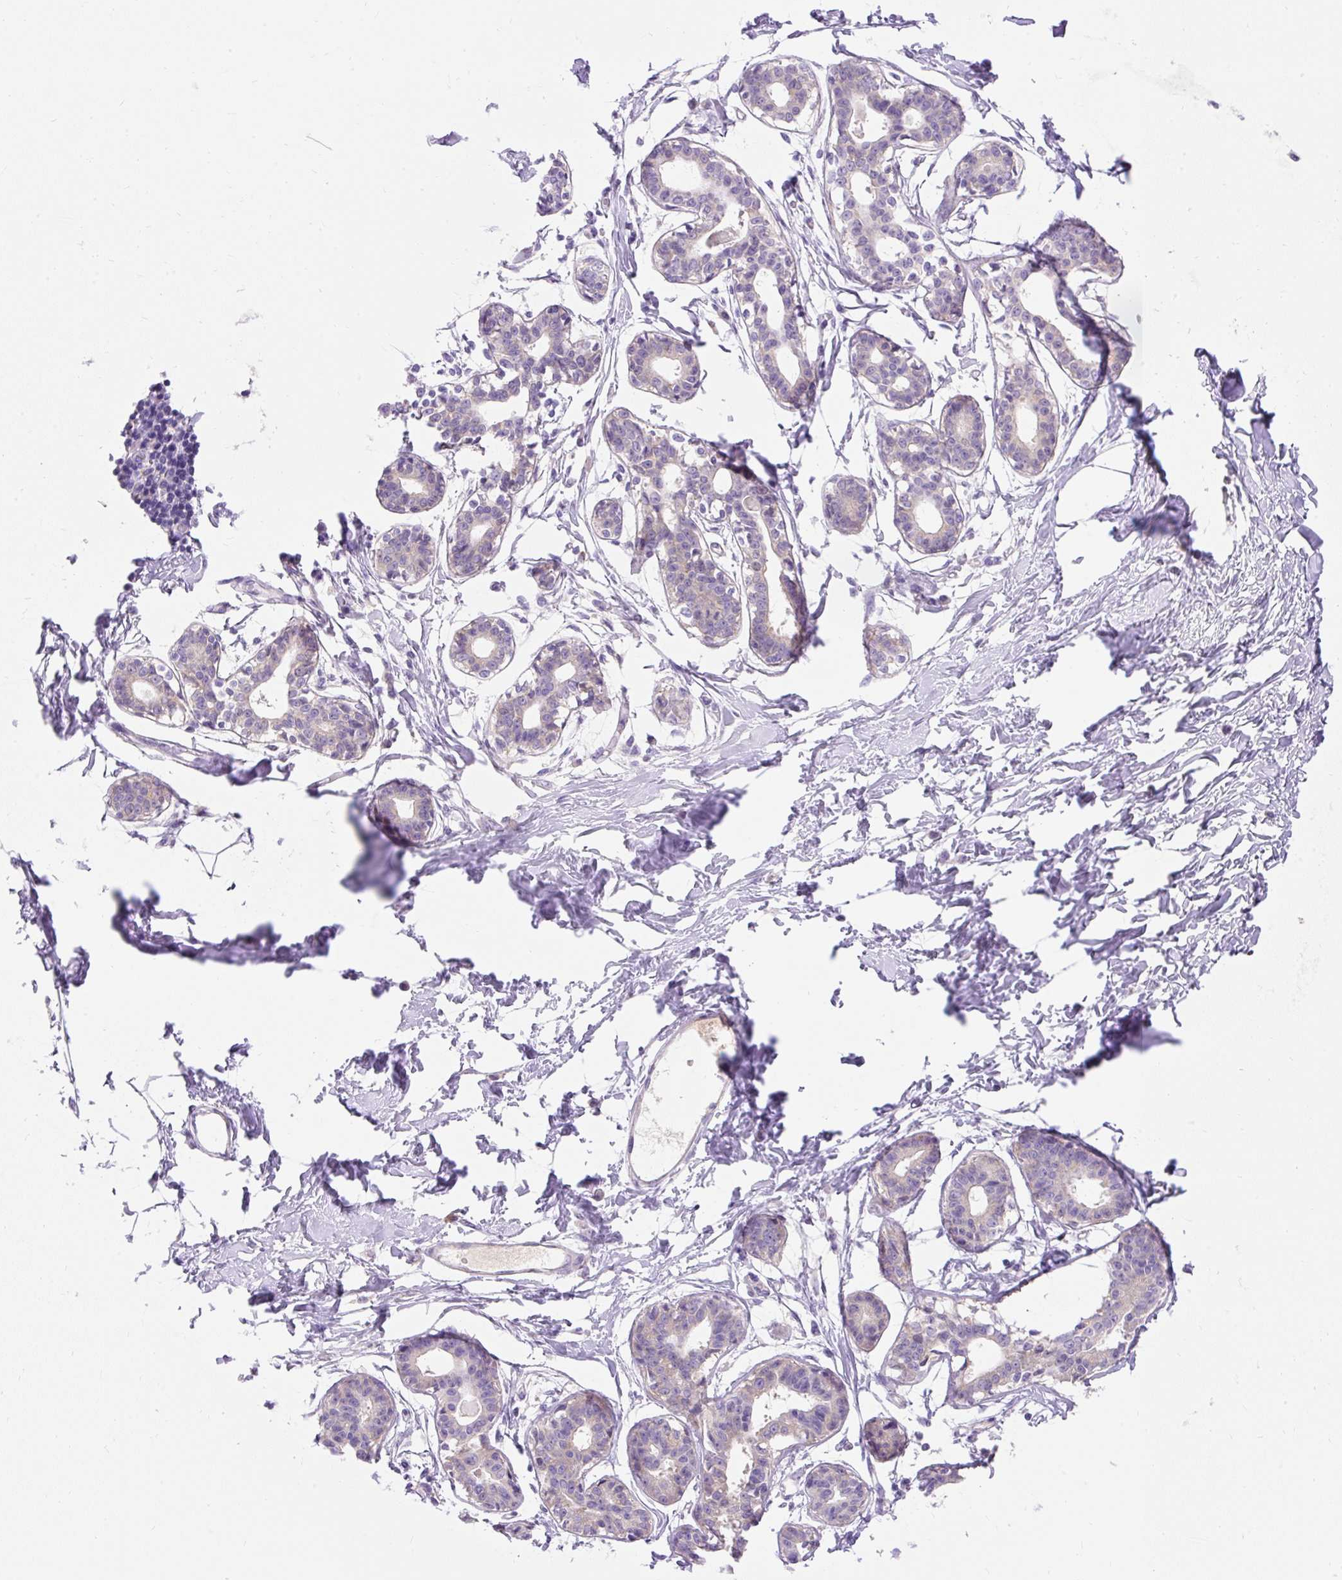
{"staining": {"intensity": "negative", "quantity": "none", "location": "none"}, "tissue": "breast", "cell_type": "Adipocytes", "image_type": "normal", "snomed": [{"axis": "morphology", "description": "Normal tissue, NOS"}, {"axis": "topography", "description": "Breast"}], "caption": "Immunohistochemistry (IHC) histopathology image of benign breast stained for a protein (brown), which reveals no expression in adipocytes. (DAB (3,3'-diaminobenzidine) immunohistochemistry (IHC) with hematoxylin counter stain).", "gene": "TMEM150C", "patient": {"sex": "female", "age": 45}}